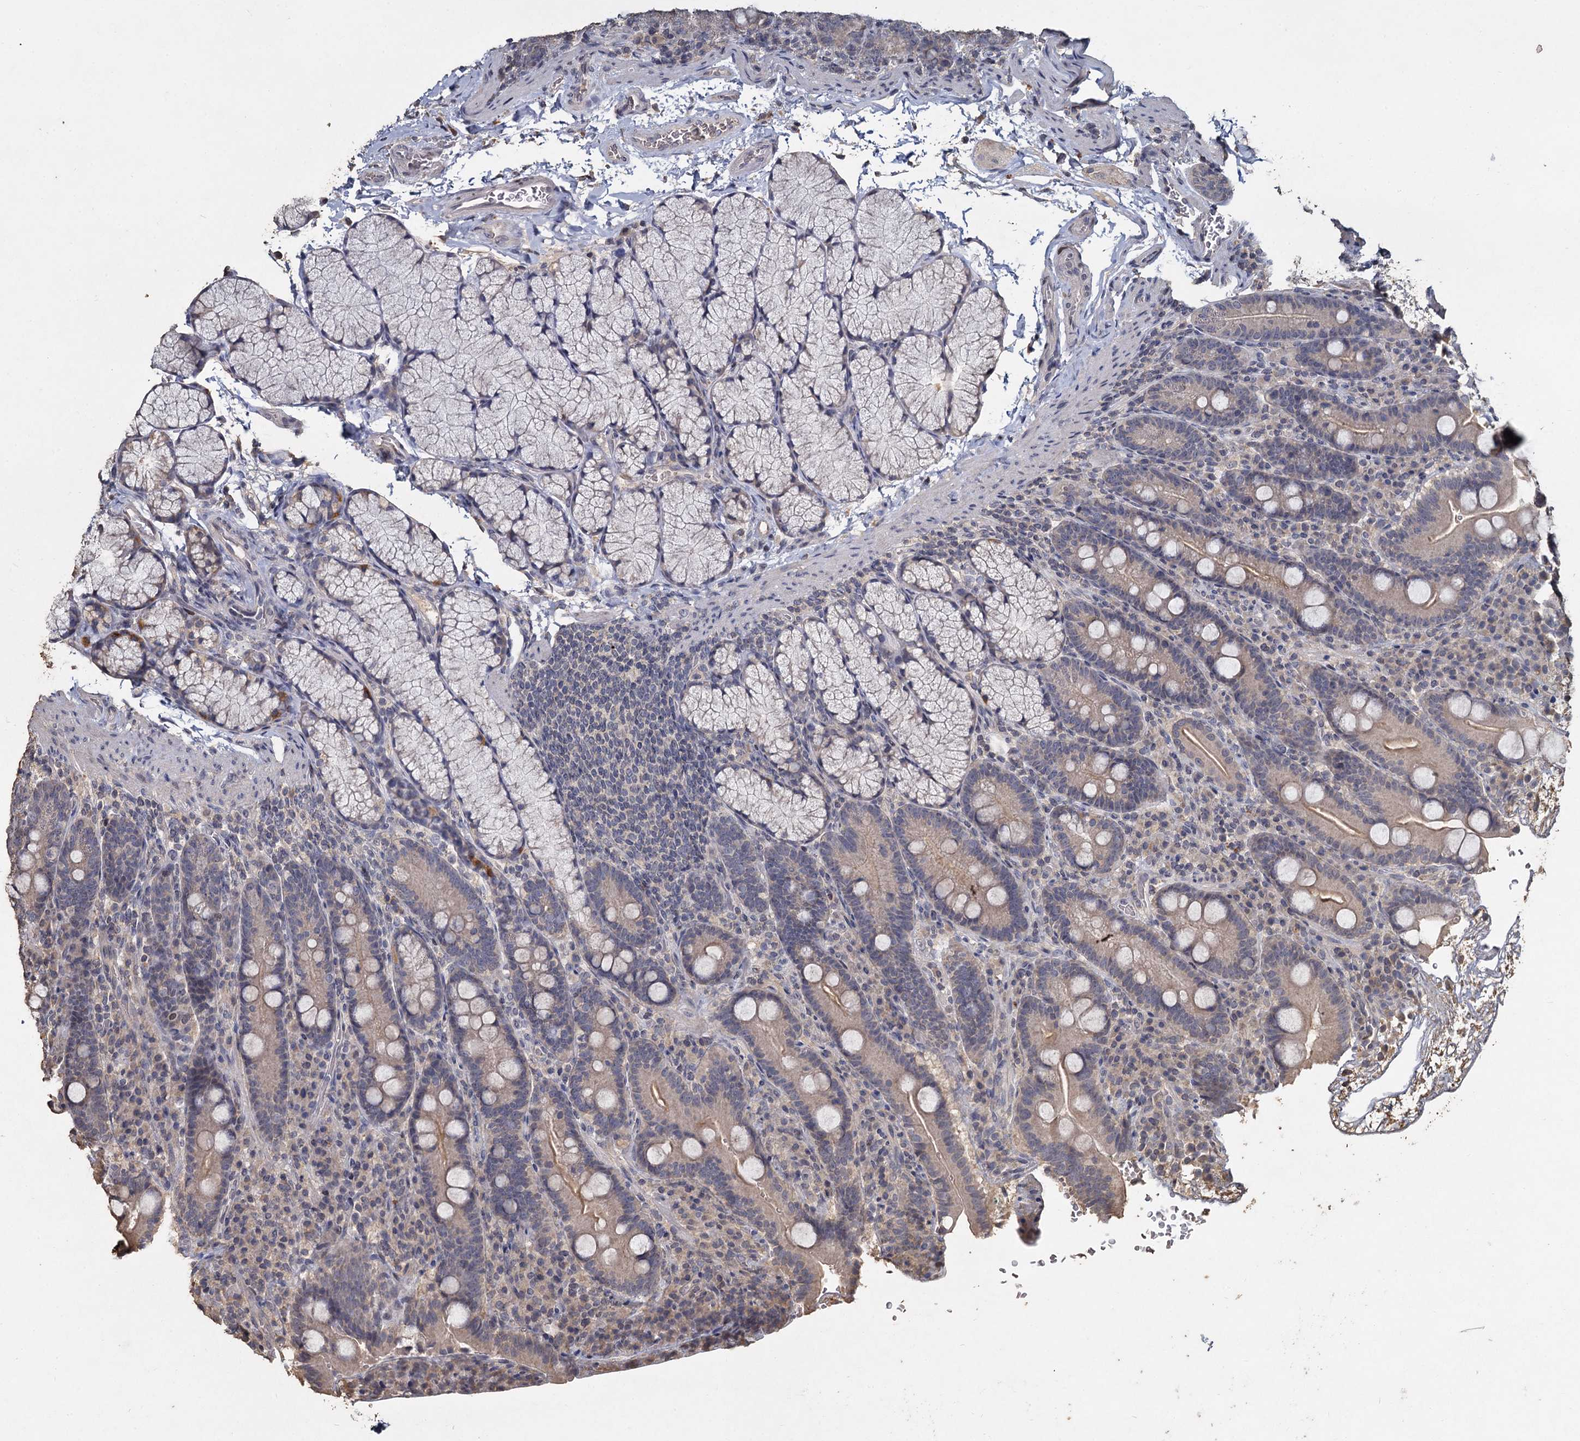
{"staining": {"intensity": "weak", "quantity": "<25%", "location": "cytoplasmic/membranous"}, "tissue": "duodenum", "cell_type": "Glandular cells", "image_type": "normal", "snomed": [{"axis": "morphology", "description": "Normal tissue, NOS"}, {"axis": "topography", "description": "Duodenum"}], "caption": "A high-resolution photomicrograph shows IHC staining of normal duodenum, which displays no significant positivity in glandular cells.", "gene": "CCDC61", "patient": {"sex": "male", "age": 35}}